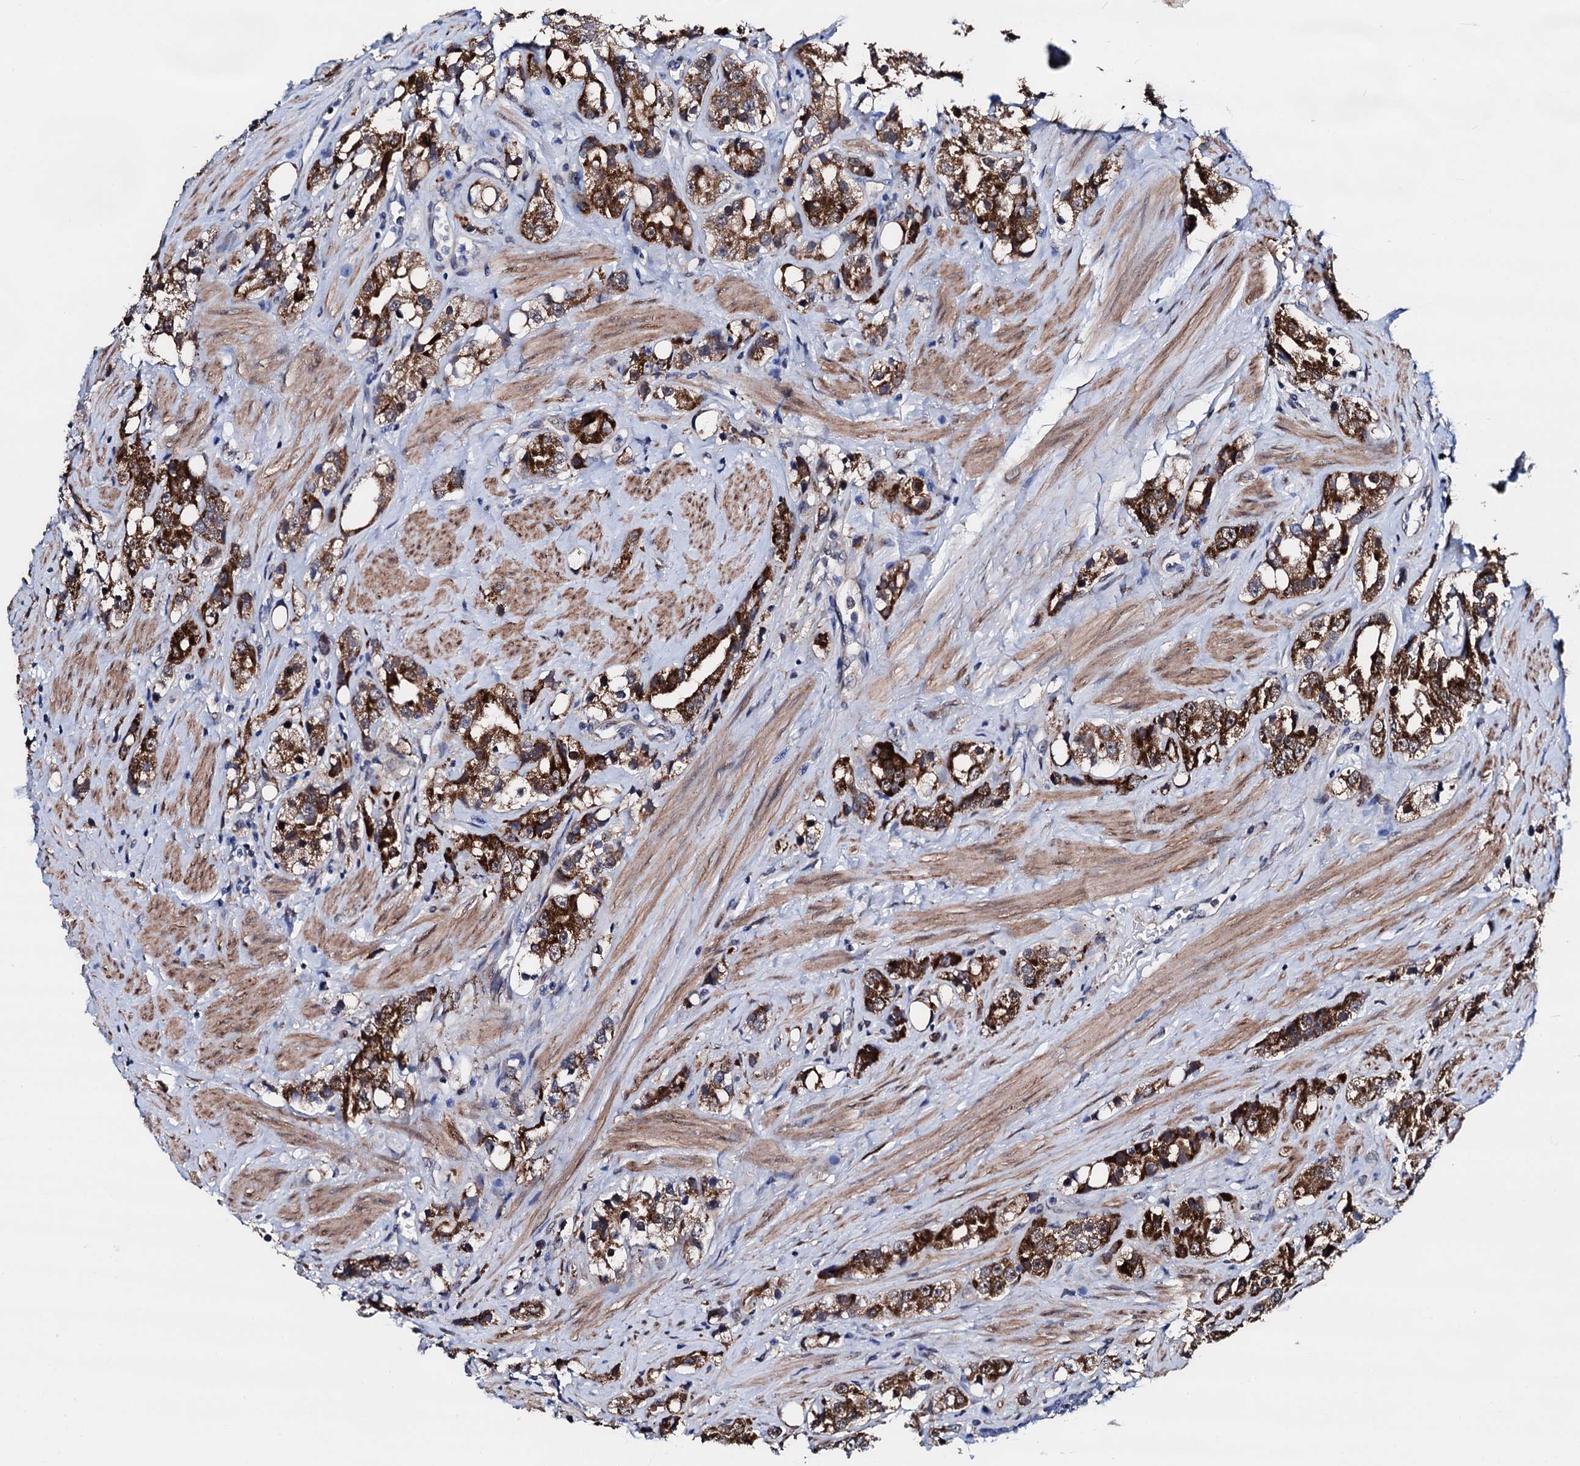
{"staining": {"intensity": "strong", "quantity": ">75%", "location": "cytoplasmic/membranous"}, "tissue": "prostate cancer", "cell_type": "Tumor cells", "image_type": "cancer", "snomed": [{"axis": "morphology", "description": "Adenocarcinoma, NOS"}, {"axis": "topography", "description": "Prostate"}], "caption": "Immunohistochemistry (IHC) staining of prostate cancer, which shows high levels of strong cytoplasmic/membranous staining in about >75% of tumor cells indicating strong cytoplasmic/membranous protein staining. The staining was performed using DAB (brown) for protein detection and nuclei were counterstained in hematoxylin (blue).", "gene": "COA4", "patient": {"sex": "male", "age": 79}}